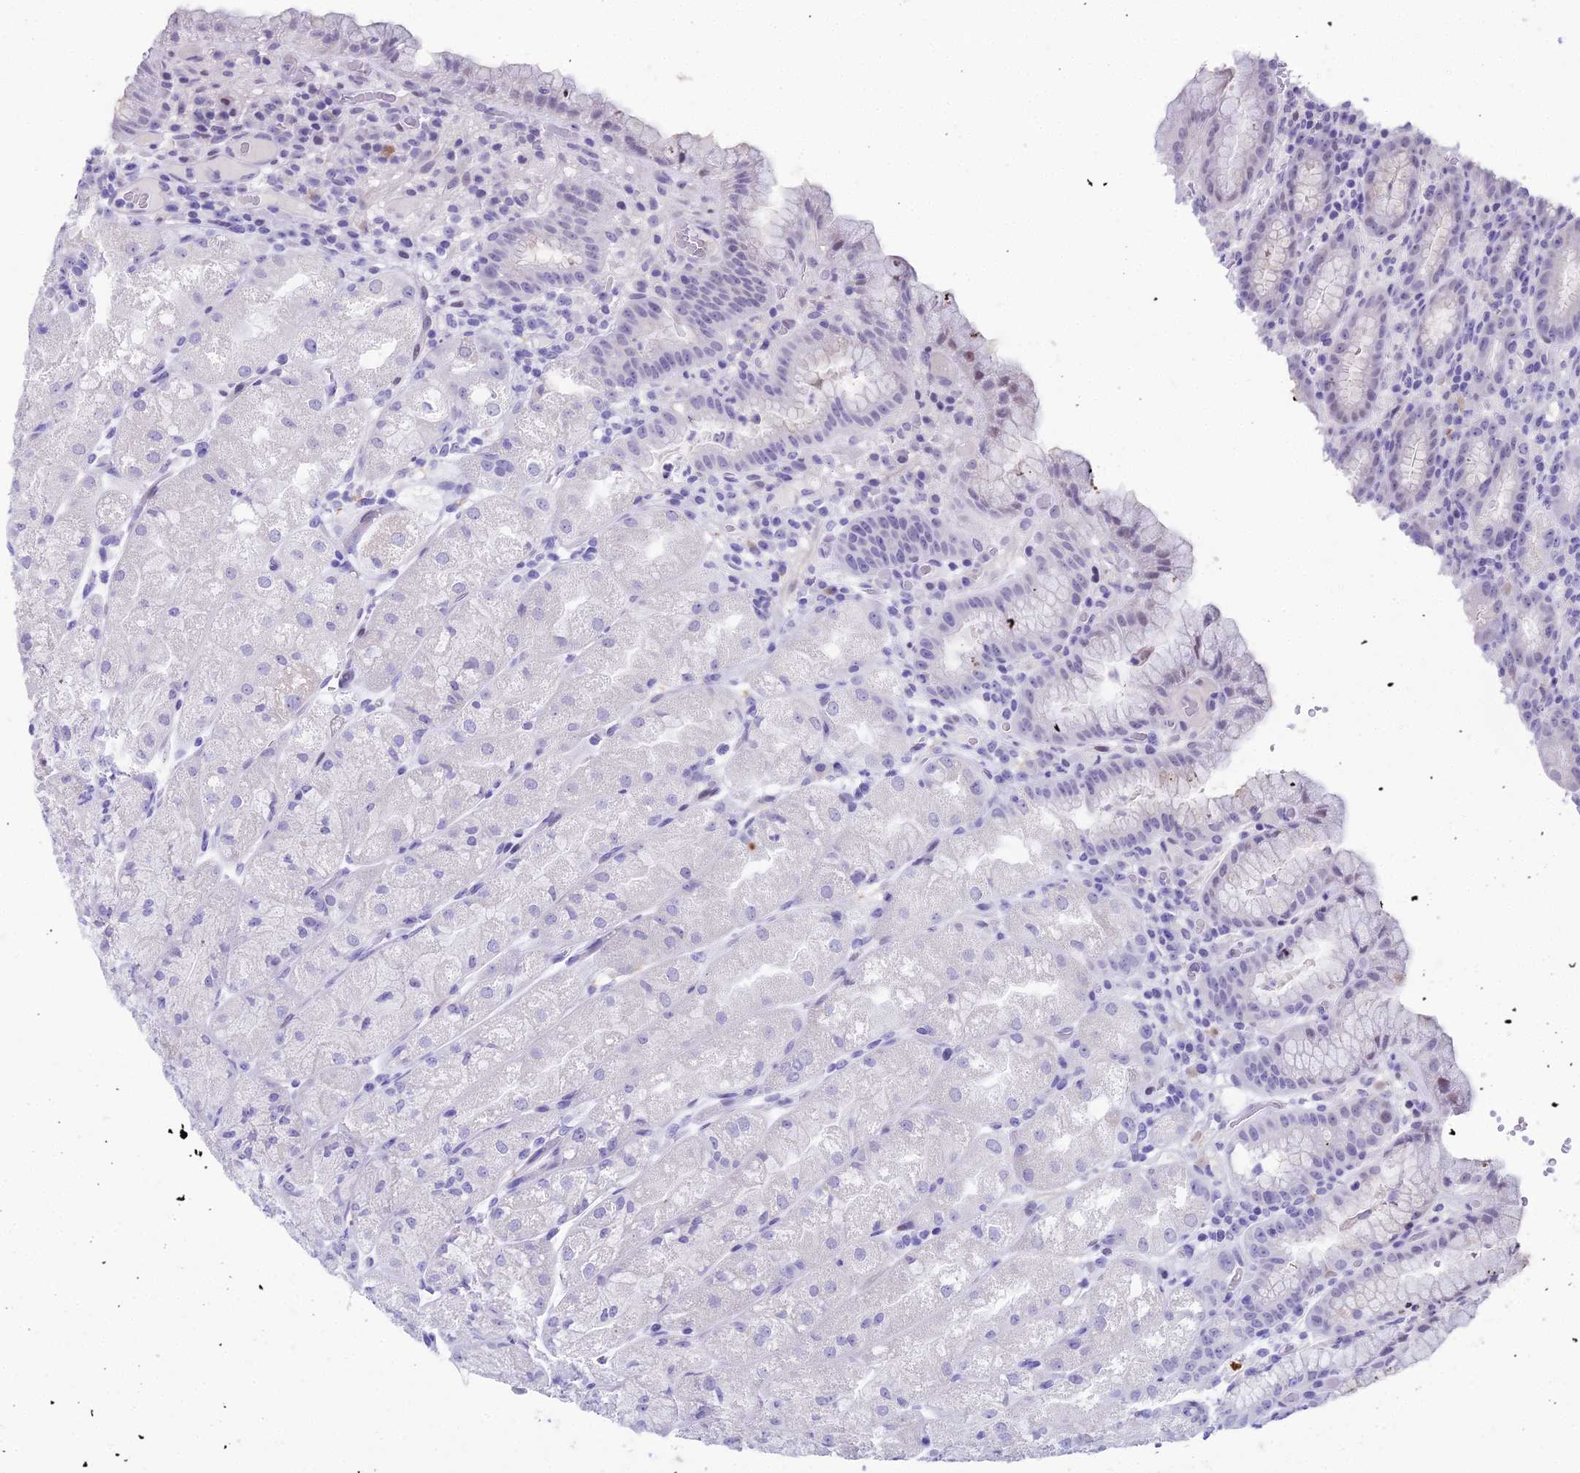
{"staining": {"intensity": "weak", "quantity": "<25%", "location": "nuclear"}, "tissue": "stomach", "cell_type": "Glandular cells", "image_type": "normal", "snomed": [{"axis": "morphology", "description": "Normal tissue, NOS"}, {"axis": "topography", "description": "Stomach, upper"}], "caption": "A high-resolution photomicrograph shows IHC staining of benign stomach, which shows no significant expression in glandular cells.", "gene": "CC2D2A", "patient": {"sex": "male", "age": 52}}